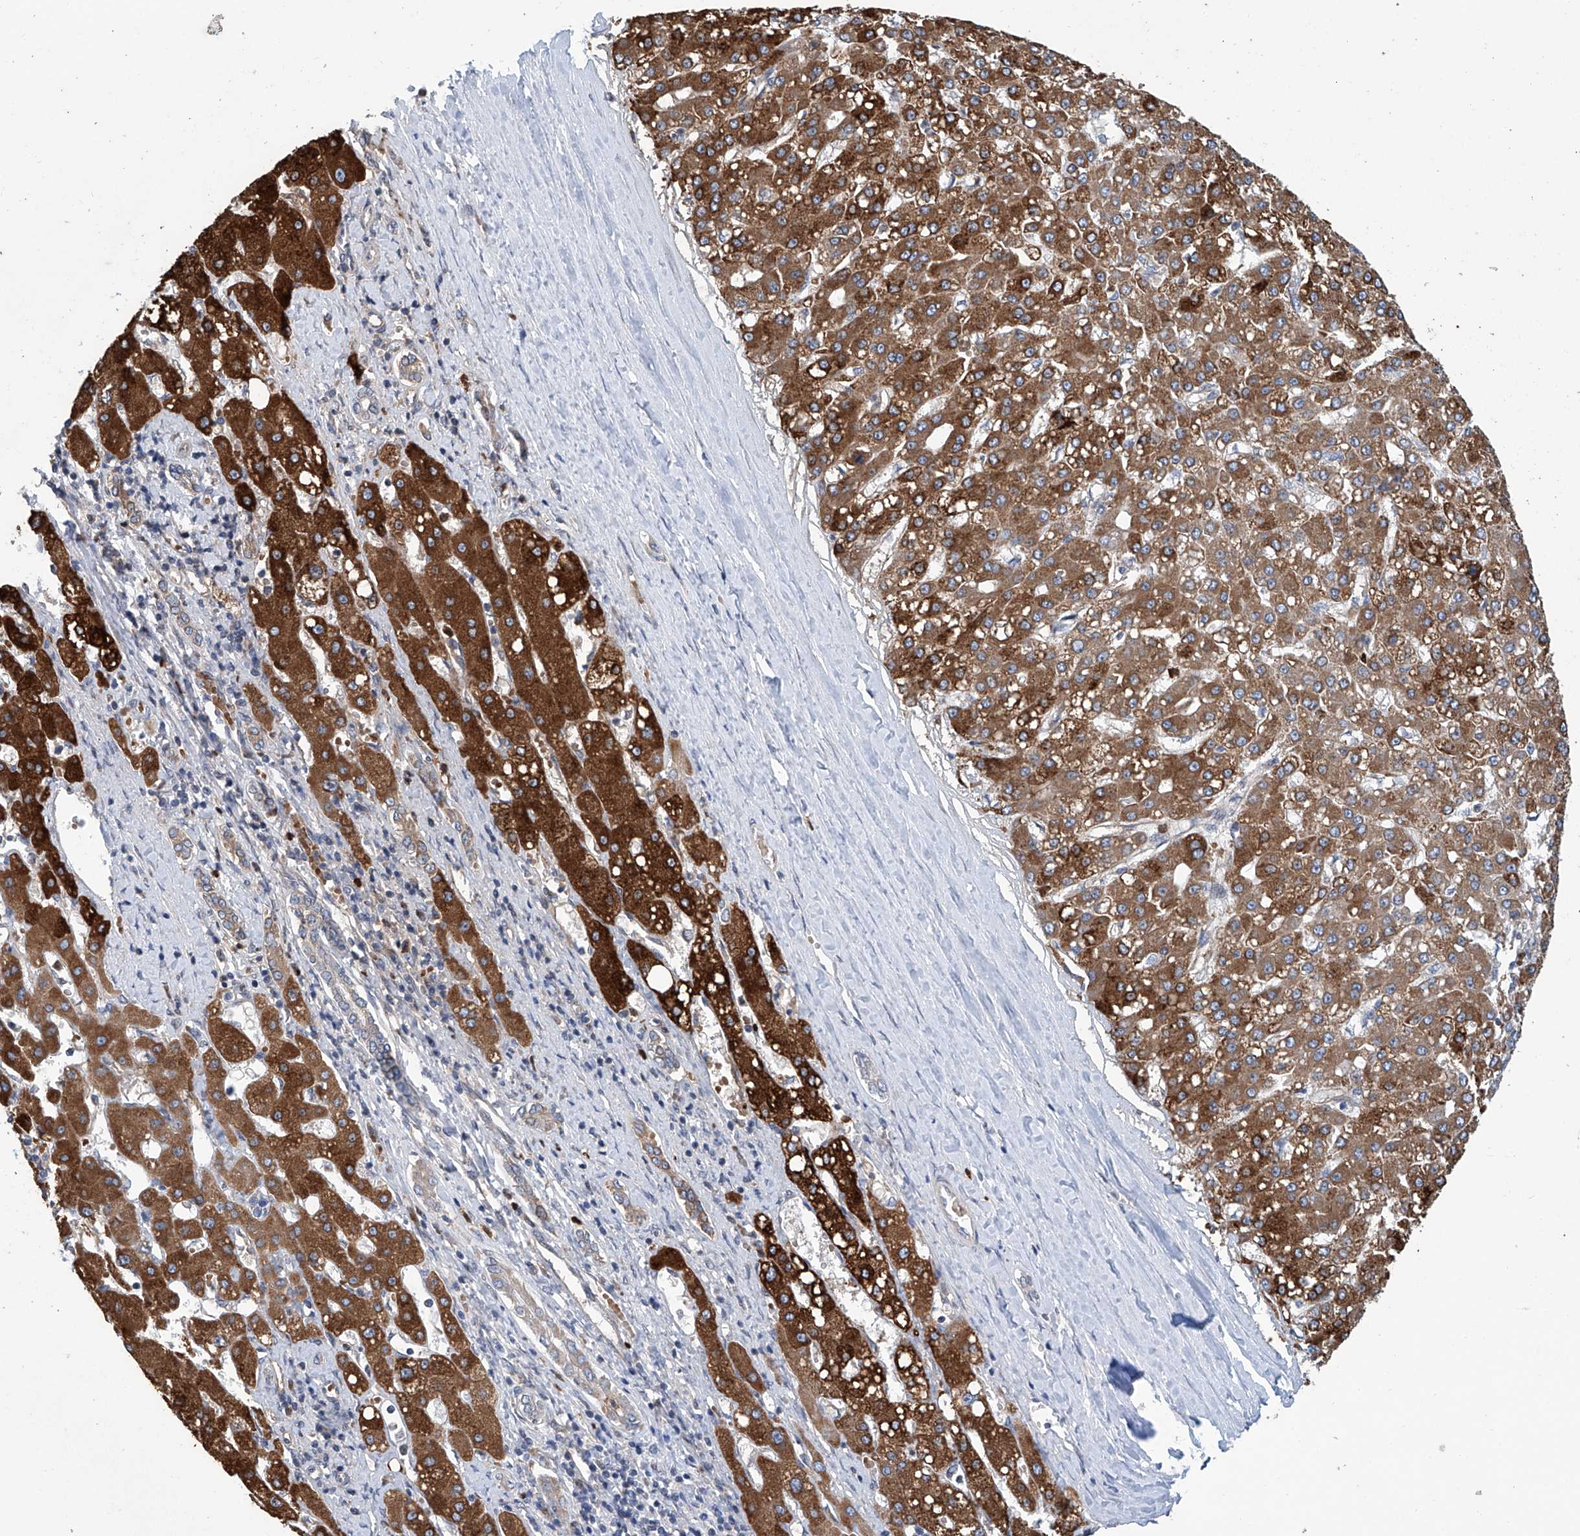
{"staining": {"intensity": "moderate", "quantity": ">75%", "location": "cytoplasmic/membranous"}, "tissue": "liver cancer", "cell_type": "Tumor cells", "image_type": "cancer", "snomed": [{"axis": "morphology", "description": "Carcinoma, Hepatocellular, NOS"}, {"axis": "topography", "description": "Liver"}], "caption": "Liver cancer (hepatocellular carcinoma) stained with immunohistochemistry shows moderate cytoplasmic/membranous expression in about >75% of tumor cells.", "gene": "EIF2D", "patient": {"sex": "male", "age": 67}}